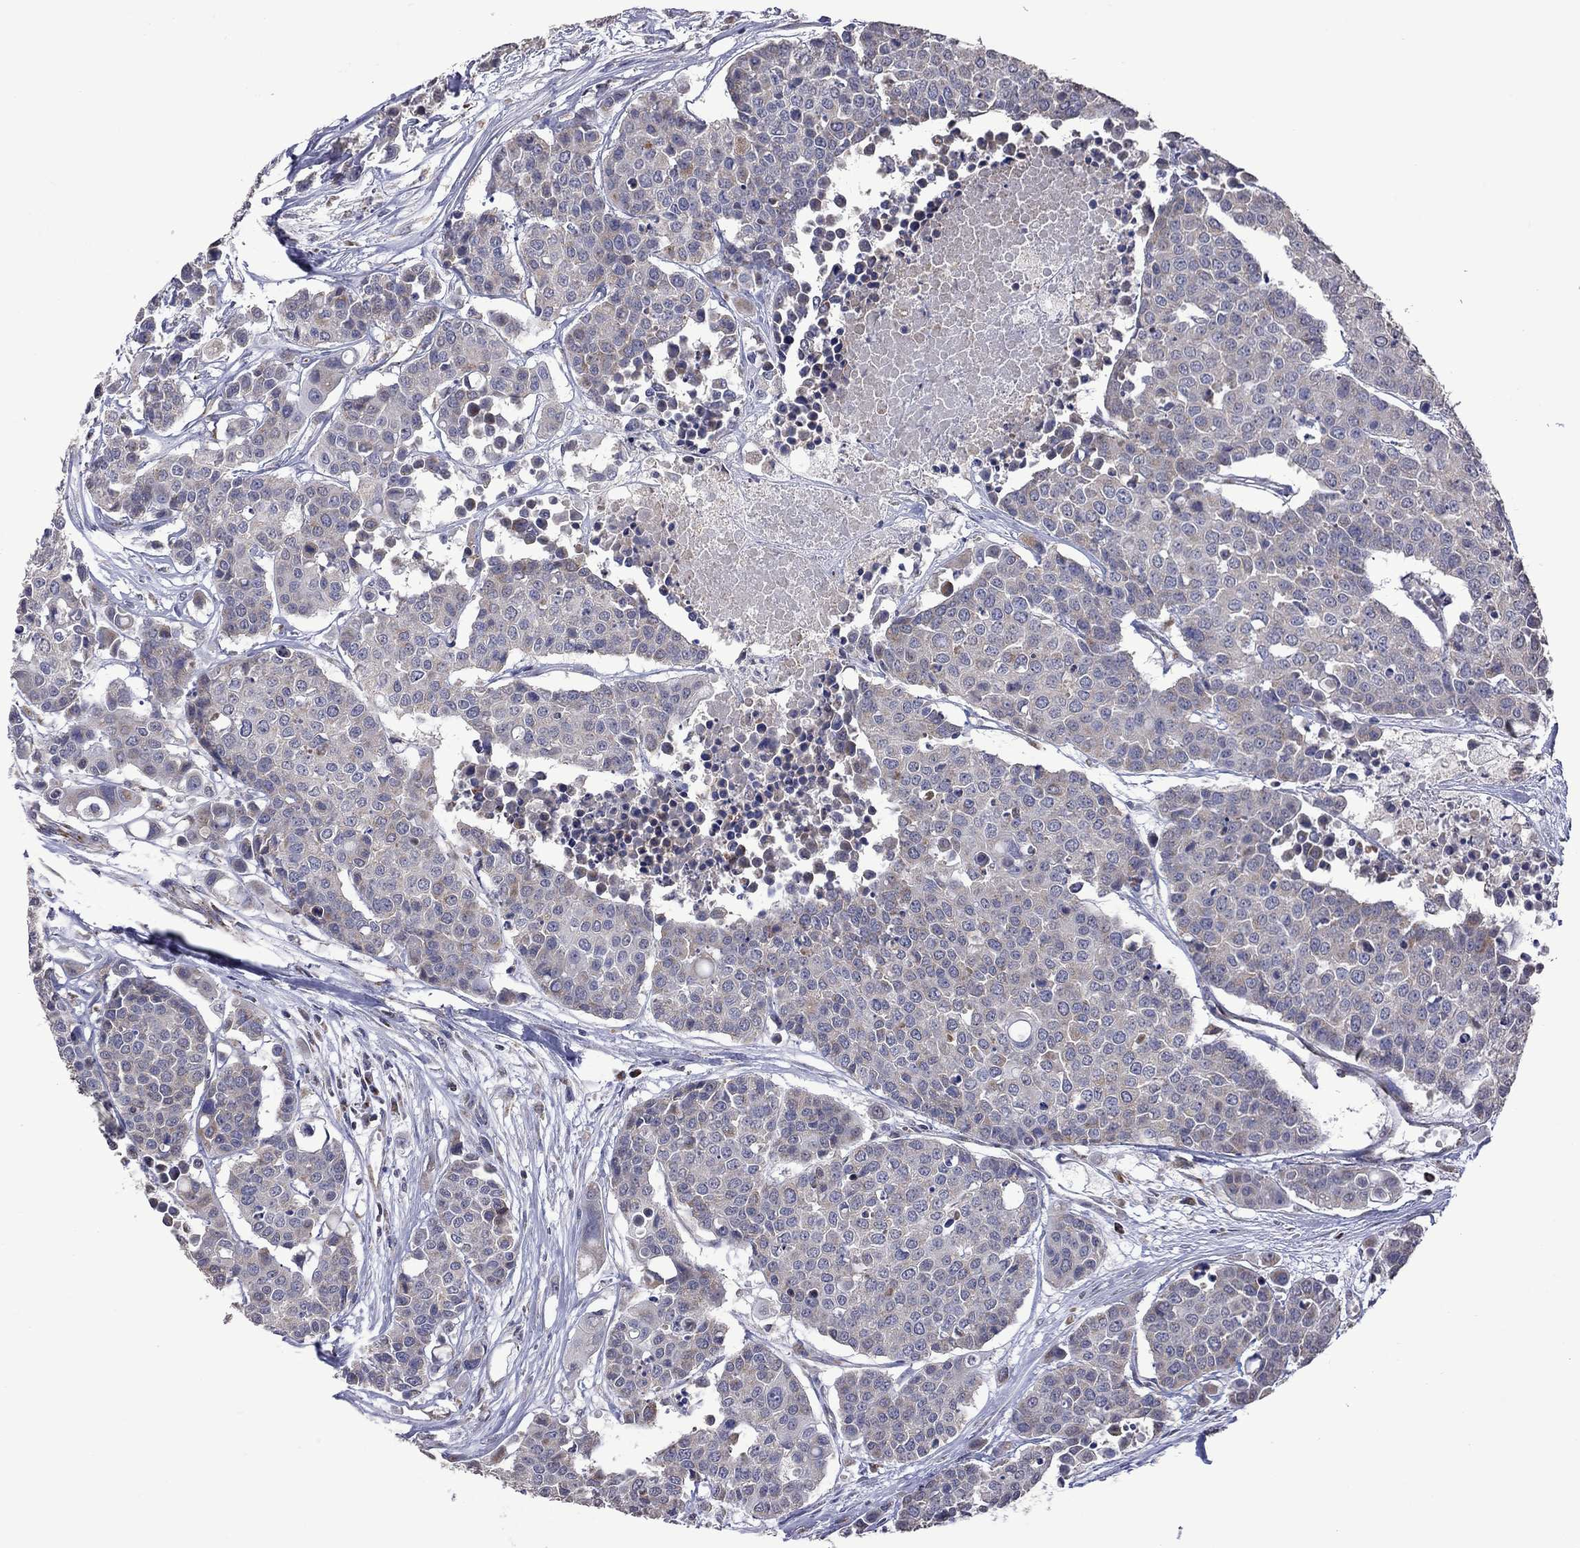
{"staining": {"intensity": "weak", "quantity": ">75%", "location": "cytoplasmic/membranous"}, "tissue": "carcinoid", "cell_type": "Tumor cells", "image_type": "cancer", "snomed": [{"axis": "morphology", "description": "Carcinoid, malignant, NOS"}, {"axis": "topography", "description": "Colon"}], "caption": "A micrograph showing weak cytoplasmic/membranous positivity in about >75% of tumor cells in carcinoid (malignant), as visualized by brown immunohistochemical staining.", "gene": "NDUFB1", "patient": {"sex": "male", "age": 81}}